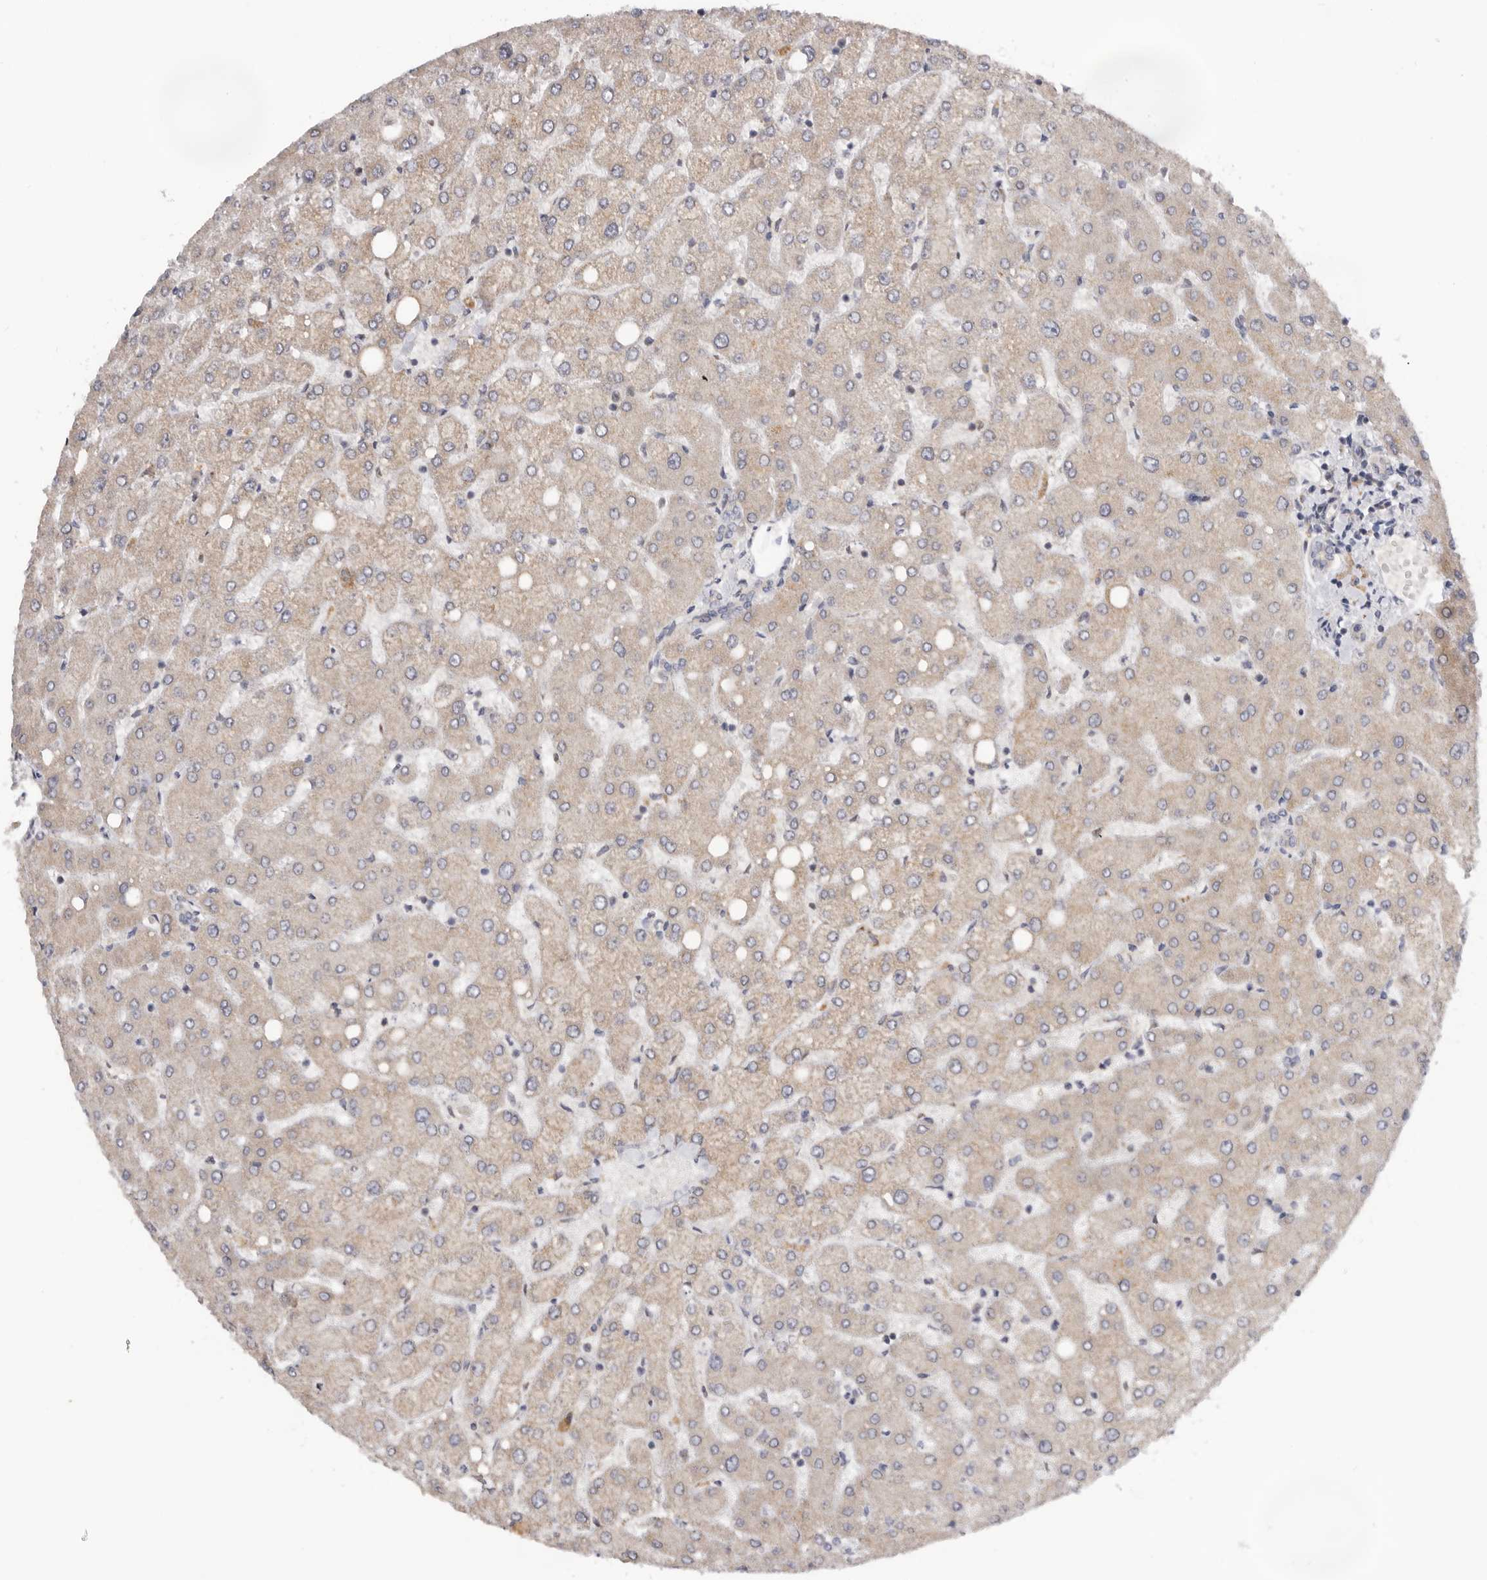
{"staining": {"intensity": "negative", "quantity": "none", "location": "none"}, "tissue": "liver", "cell_type": "Cholangiocytes", "image_type": "normal", "snomed": [{"axis": "morphology", "description": "Normal tissue, NOS"}, {"axis": "topography", "description": "Liver"}], "caption": "Liver stained for a protein using IHC shows no expression cholangiocytes.", "gene": "BRCA2", "patient": {"sex": "female", "age": 54}}